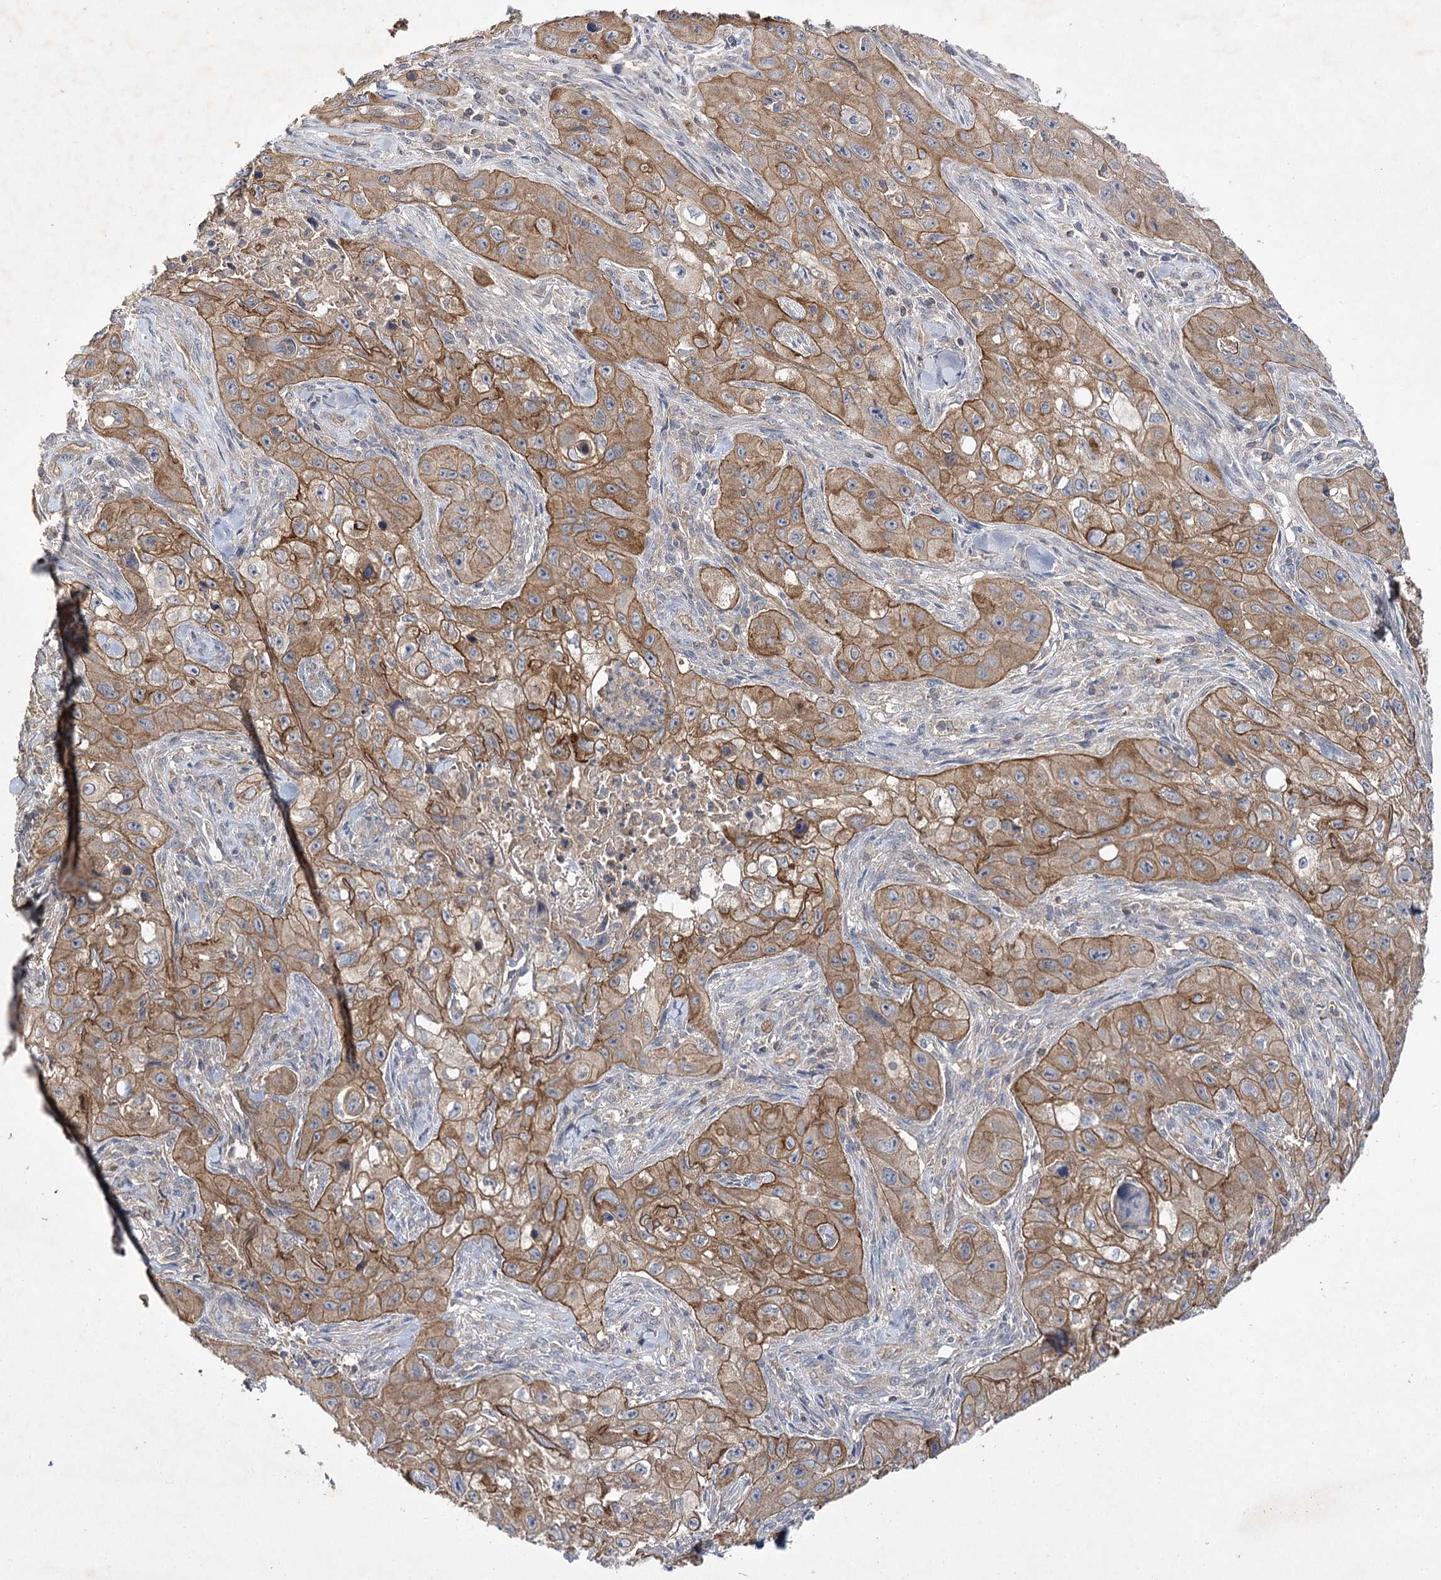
{"staining": {"intensity": "moderate", "quantity": ">75%", "location": "cytoplasmic/membranous"}, "tissue": "skin cancer", "cell_type": "Tumor cells", "image_type": "cancer", "snomed": [{"axis": "morphology", "description": "Squamous cell carcinoma, NOS"}, {"axis": "topography", "description": "Skin"}, {"axis": "topography", "description": "Subcutis"}], "caption": "Moderate cytoplasmic/membranous staining is appreciated in approximately >75% of tumor cells in skin cancer (squamous cell carcinoma). Nuclei are stained in blue.", "gene": "BCR", "patient": {"sex": "male", "age": 73}}